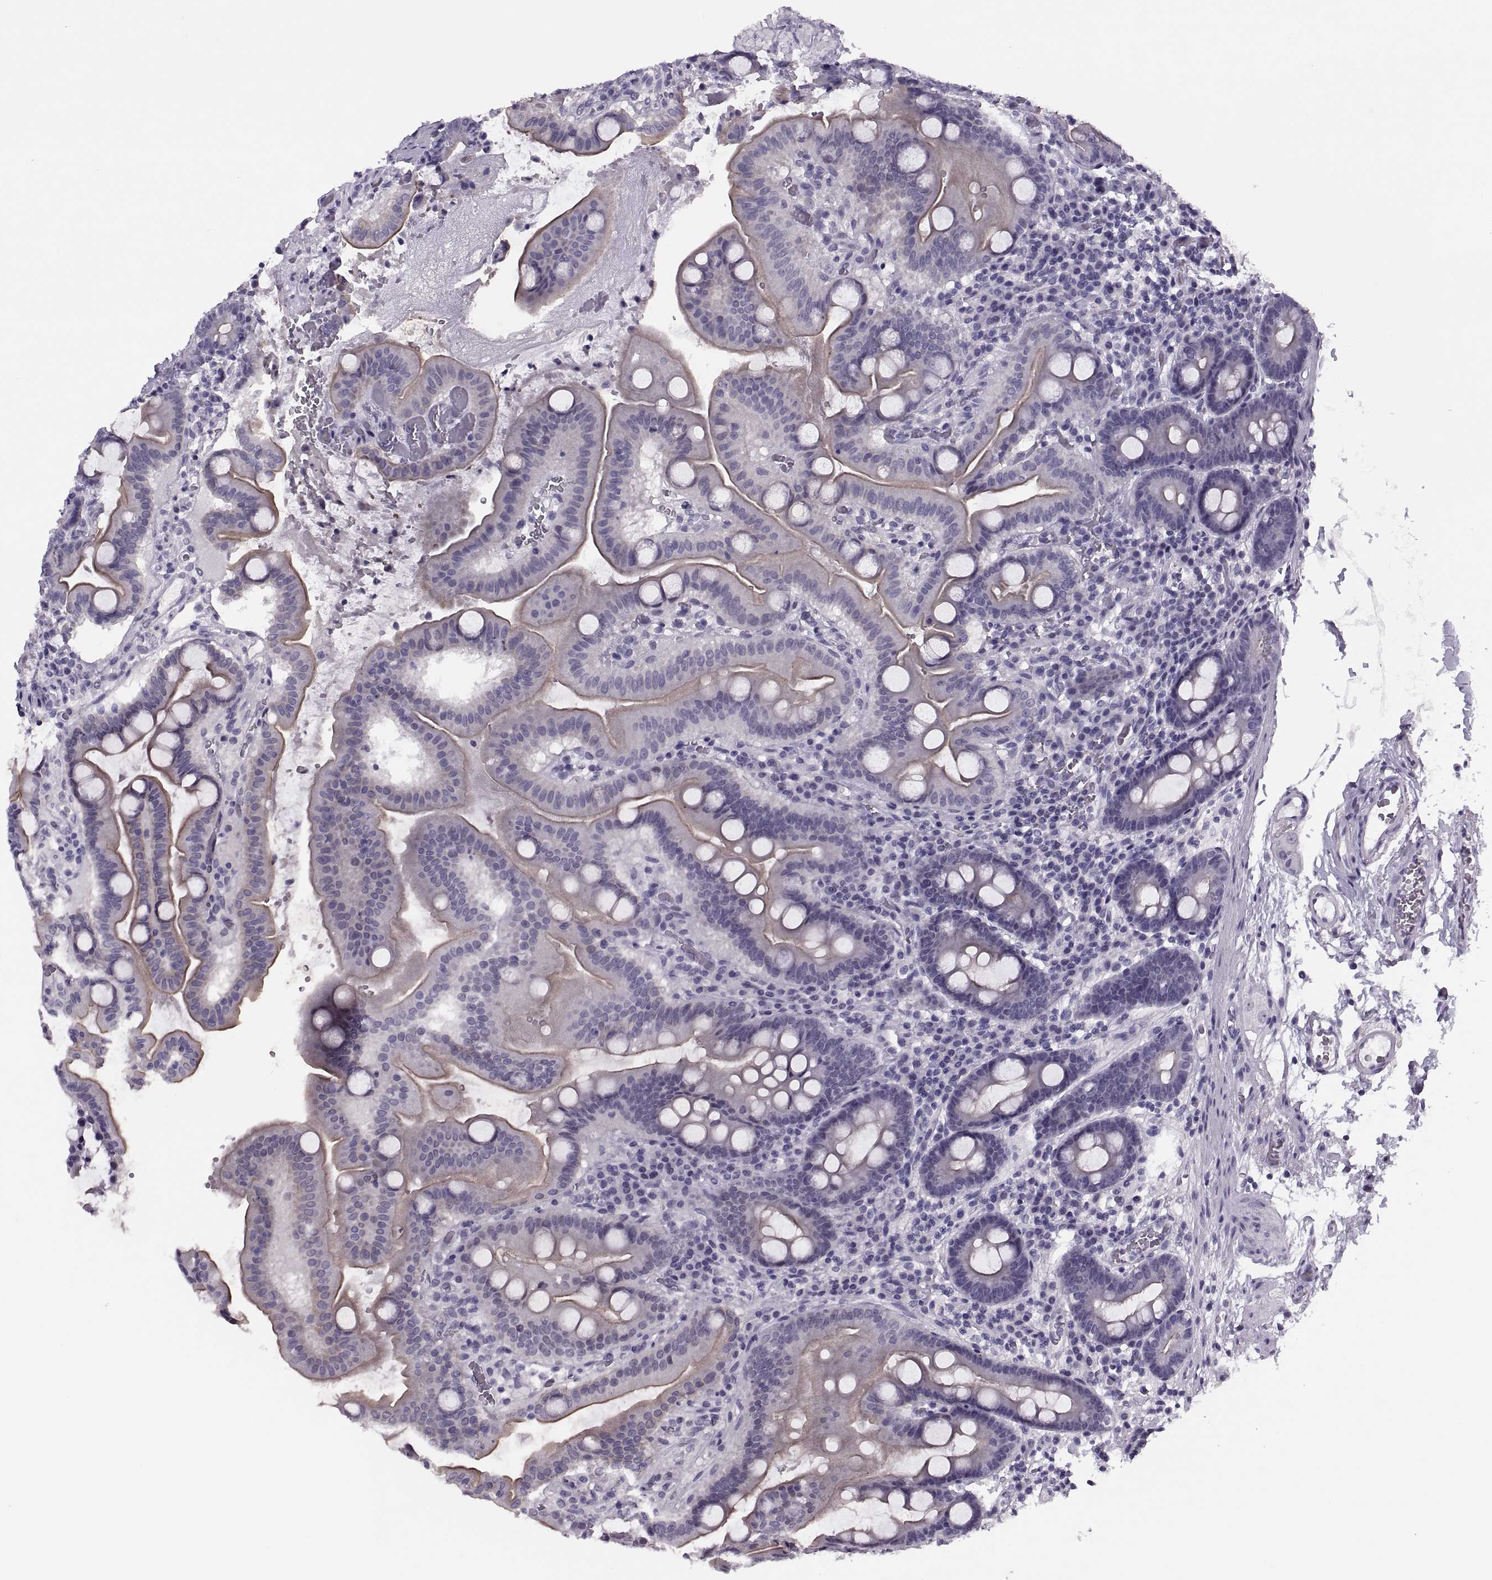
{"staining": {"intensity": "moderate", "quantity": ">75%", "location": "cytoplasmic/membranous"}, "tissue": "duodenum", "cell_type": "Glandular cells", "image_type": "normal", "snomed": [{"axis": "morphology", "description": "Normal tissue, NOS"}, {"axis": "topography", "description": "Duodenum"}], "caption": "Unremarkable duodenum shows moderate cytoplasmic/membranous expression in about >75% of glandular cells, visualized by immunohistochemistry.", "gene": "SYNGR4", "patient": {"sex": "male", "age": 59}}